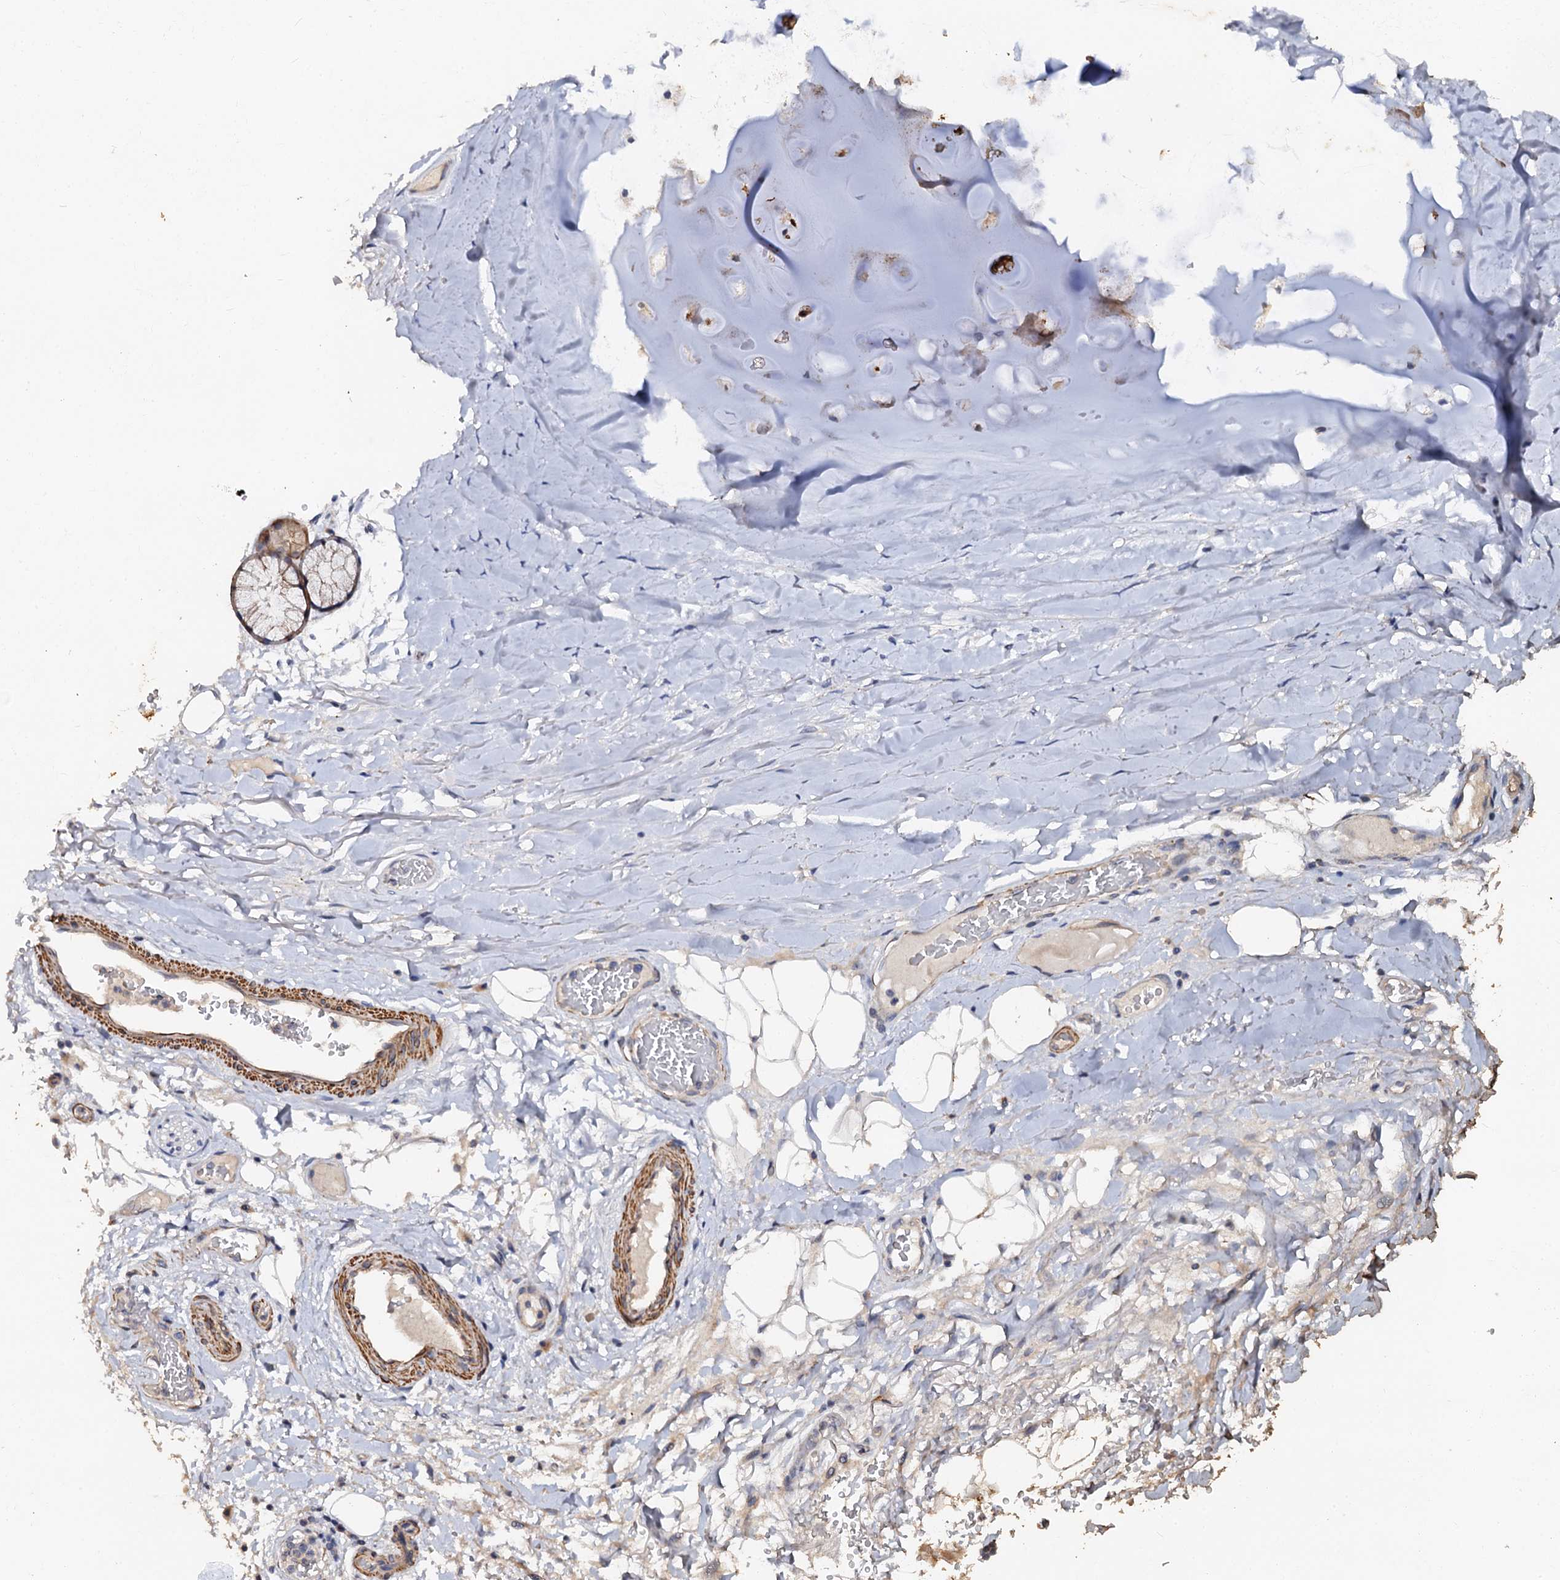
{"staining": {"intensity": "moderate", "quantity": ">75%", "location": "cytoplasmic/membranous"}, "tissue": "adipose tissue", "cell_type": "Adipocytes", "image_type": "normal", "snomed": [{"axis": "morphology", "description": "Normal tissue, NOS"}, {"axis": "topography", "description": "Cartilage tissue"}], "caption": "Immunohistochemical staining of normal human adipose tissue shows moderate cytoplasmic/membranous protein staining in about >75% of adipocytes. (Brightfield microscopy of DAB IHC at high magnification).", "gene": "VPS36", "patient": {"sex": "female", "age": 63}}